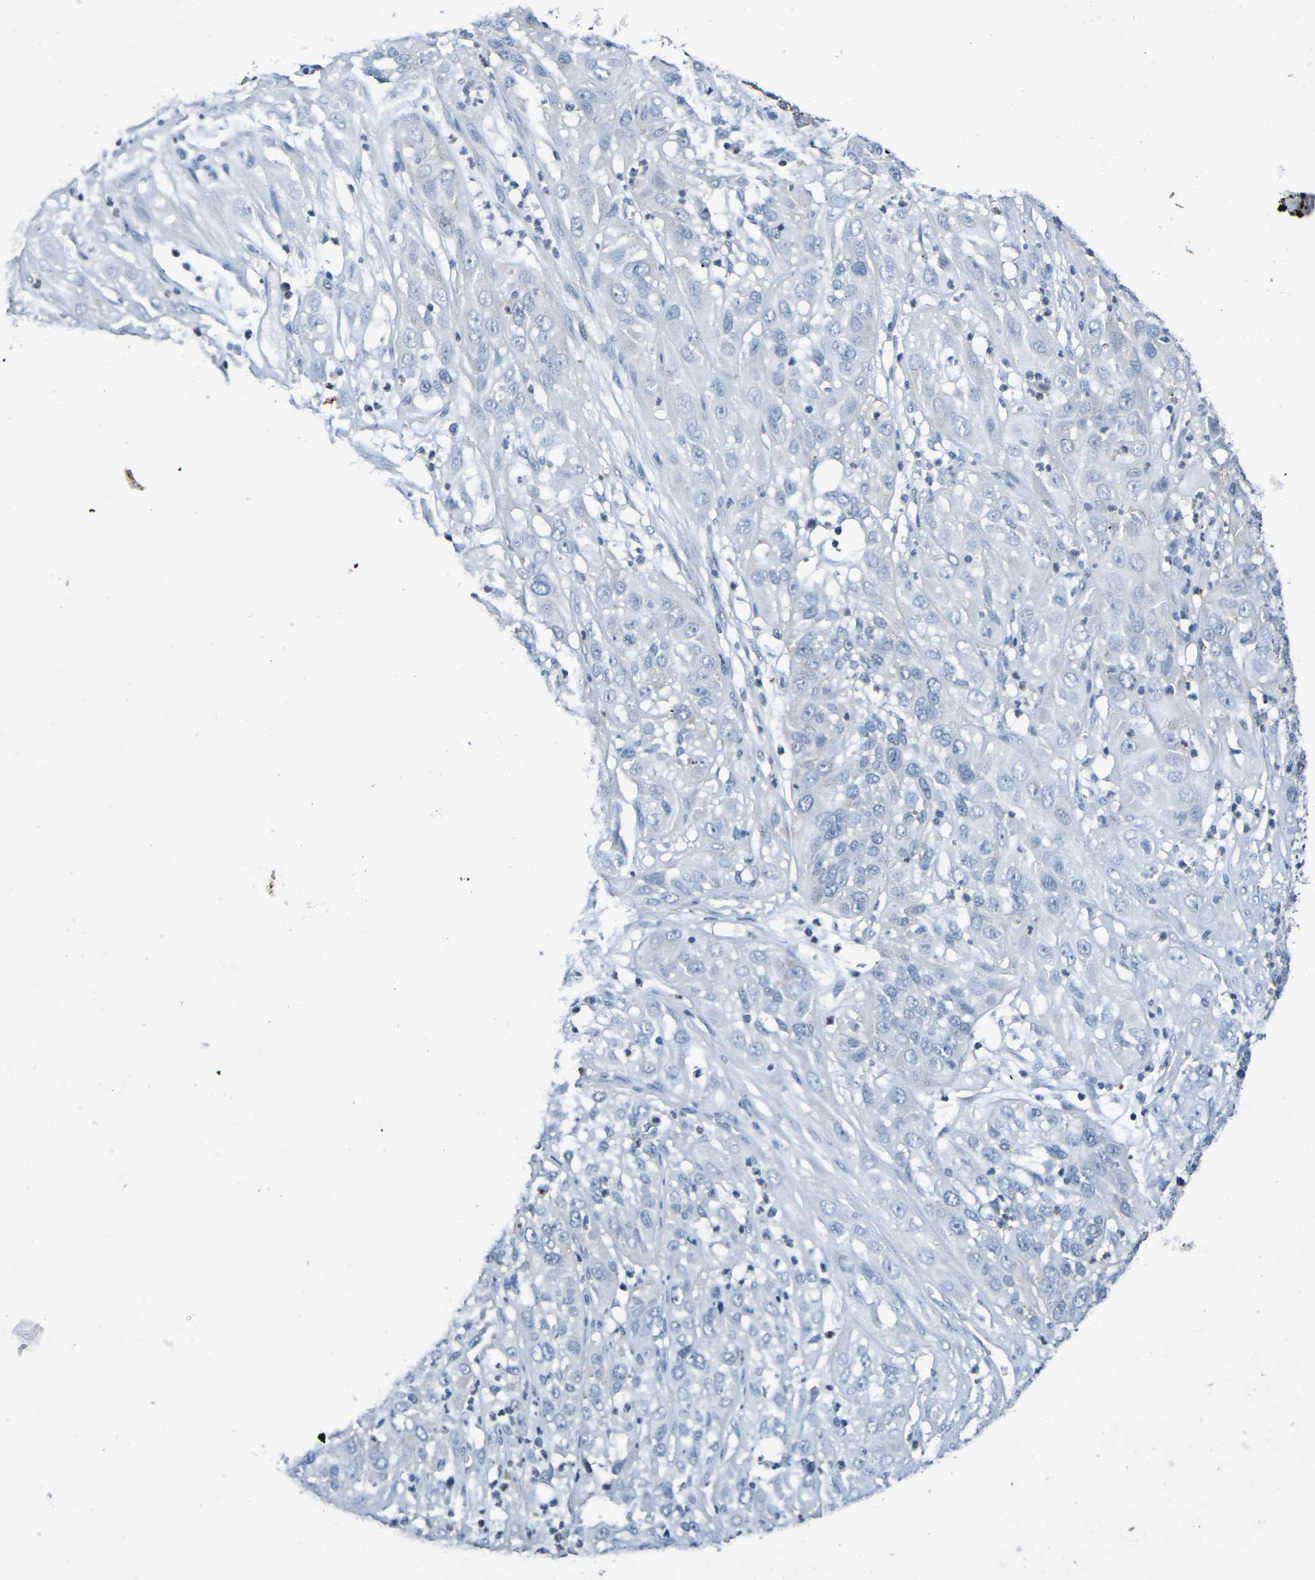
{"staining": {"intensity": "negative", "quantity": "none", "location": "none"}, "tissue": "cervical cancer", "cell_type": "Tumor cells", "image_type": "cancer", "snomed": [{"axis": "morphology", "description": "Squamous cell carcinoma, NOS"}, {"axis": "topography", "description": "Cervix"}], "caption": "Immunohistochemistry of cervical cancer demonstrates no positivity in tumor cells. Brightfield microscopy of IHC stained with DAB (3,3'-diaminobenzidine) (brown) and hematoxylin (blue), captured at high magnification.", "gene": "CHRNB1", "patient": {"sex": "female", "age": 32}}